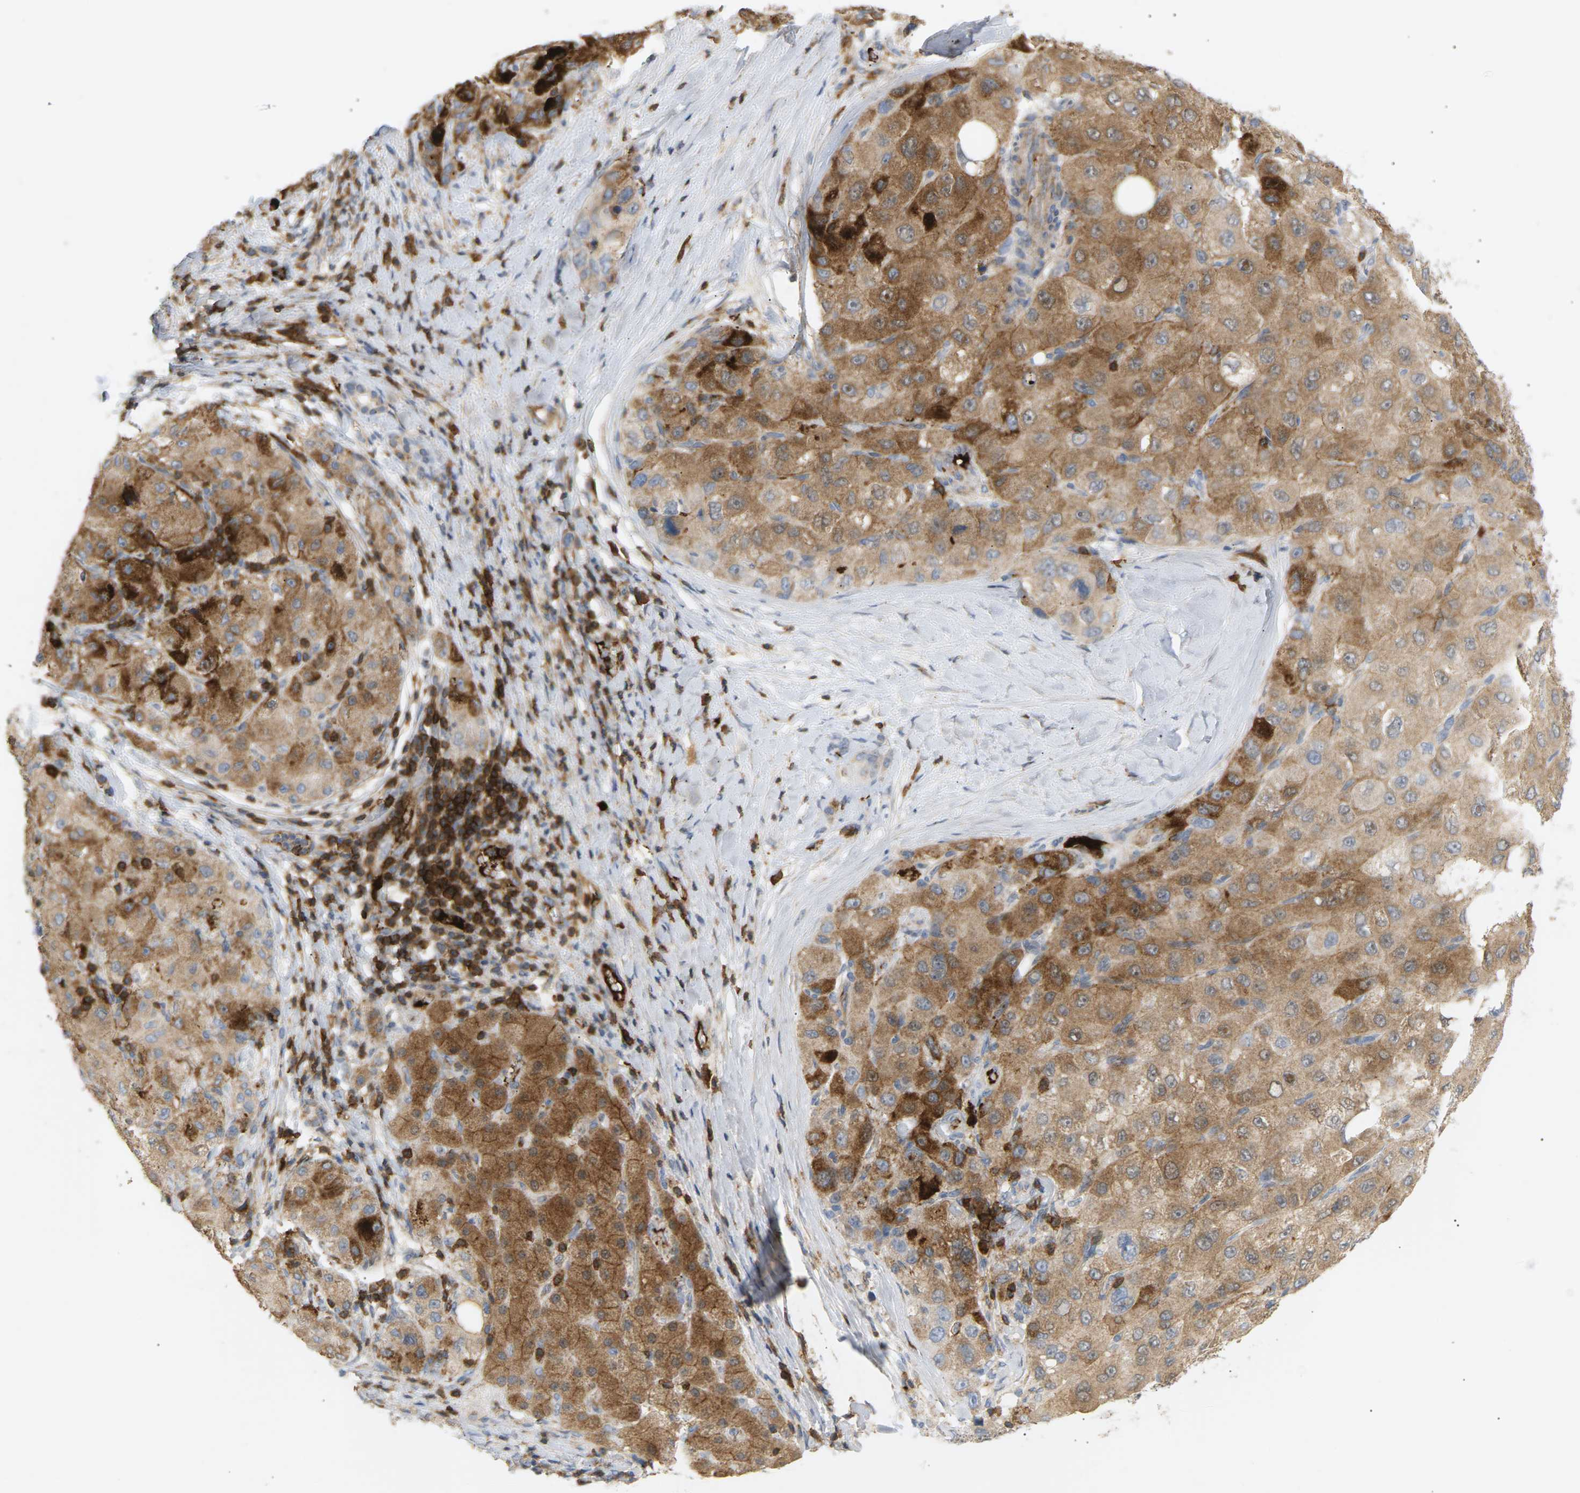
{"staining": {"intensity": "moderate", "quantity": ">75%", "location": "cytoplasmic/membranous"}, "tissue": "liver cancer", "cell_type": "Tumor cells", "image_type": "cancer", "snomed": [{"axis": "morphology", "description": "Carcinoma, Hepatocellular, NOS"}, {"axis": "topography", "description": "Liver"}], "caption": "A medium amount of moderate cytoplasmic/membranous staining is appreciated in approximately >75% of tumor cells in hepatocellular carcinoma (liver) tissue.", "gene": "LIME1", "patient": {"sex": "male", "age": 80}}